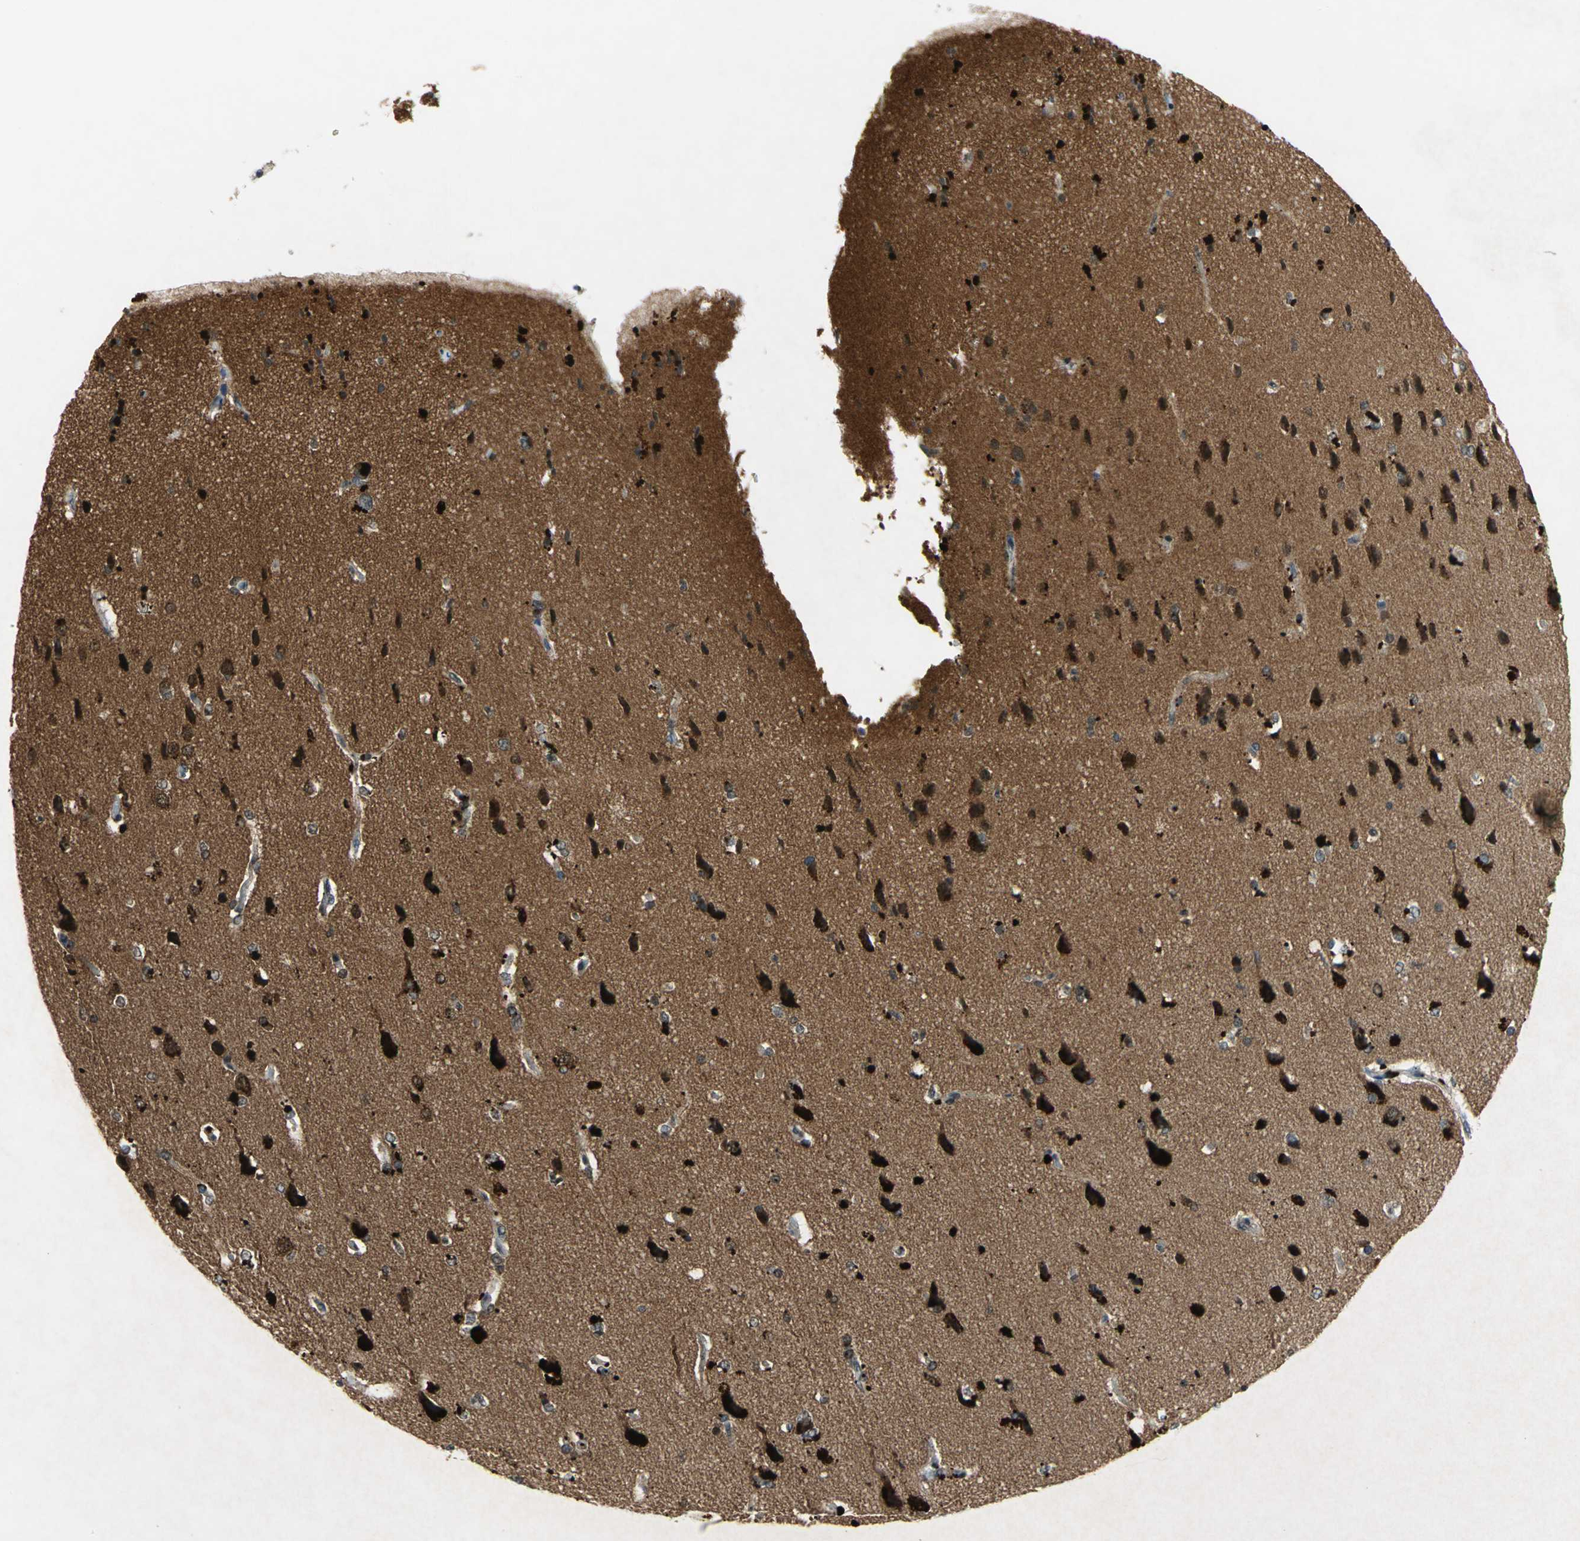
{"staining": {"intensity": "negative", "quantity": "none", "location": "none"}, "tissue": "cerebral cortex", "cell_type": "Endothelial cells", "image_type": "normal", "snomed": [{"axis": "morphology", "description": "Normal tissue, NOS"}, {"axis": "topography", "description": "Cerebral cortex"}], "caption": "Immunohistochemistry (IHC) of benign human cerebral cortex shows no staining in endothelial cells. The staining is performed using DAB brown chromogen with nuclei counter-stained in using hematoxylin.", "gene": "PIN1", "patient": {"sex": "male", "age": 62}}